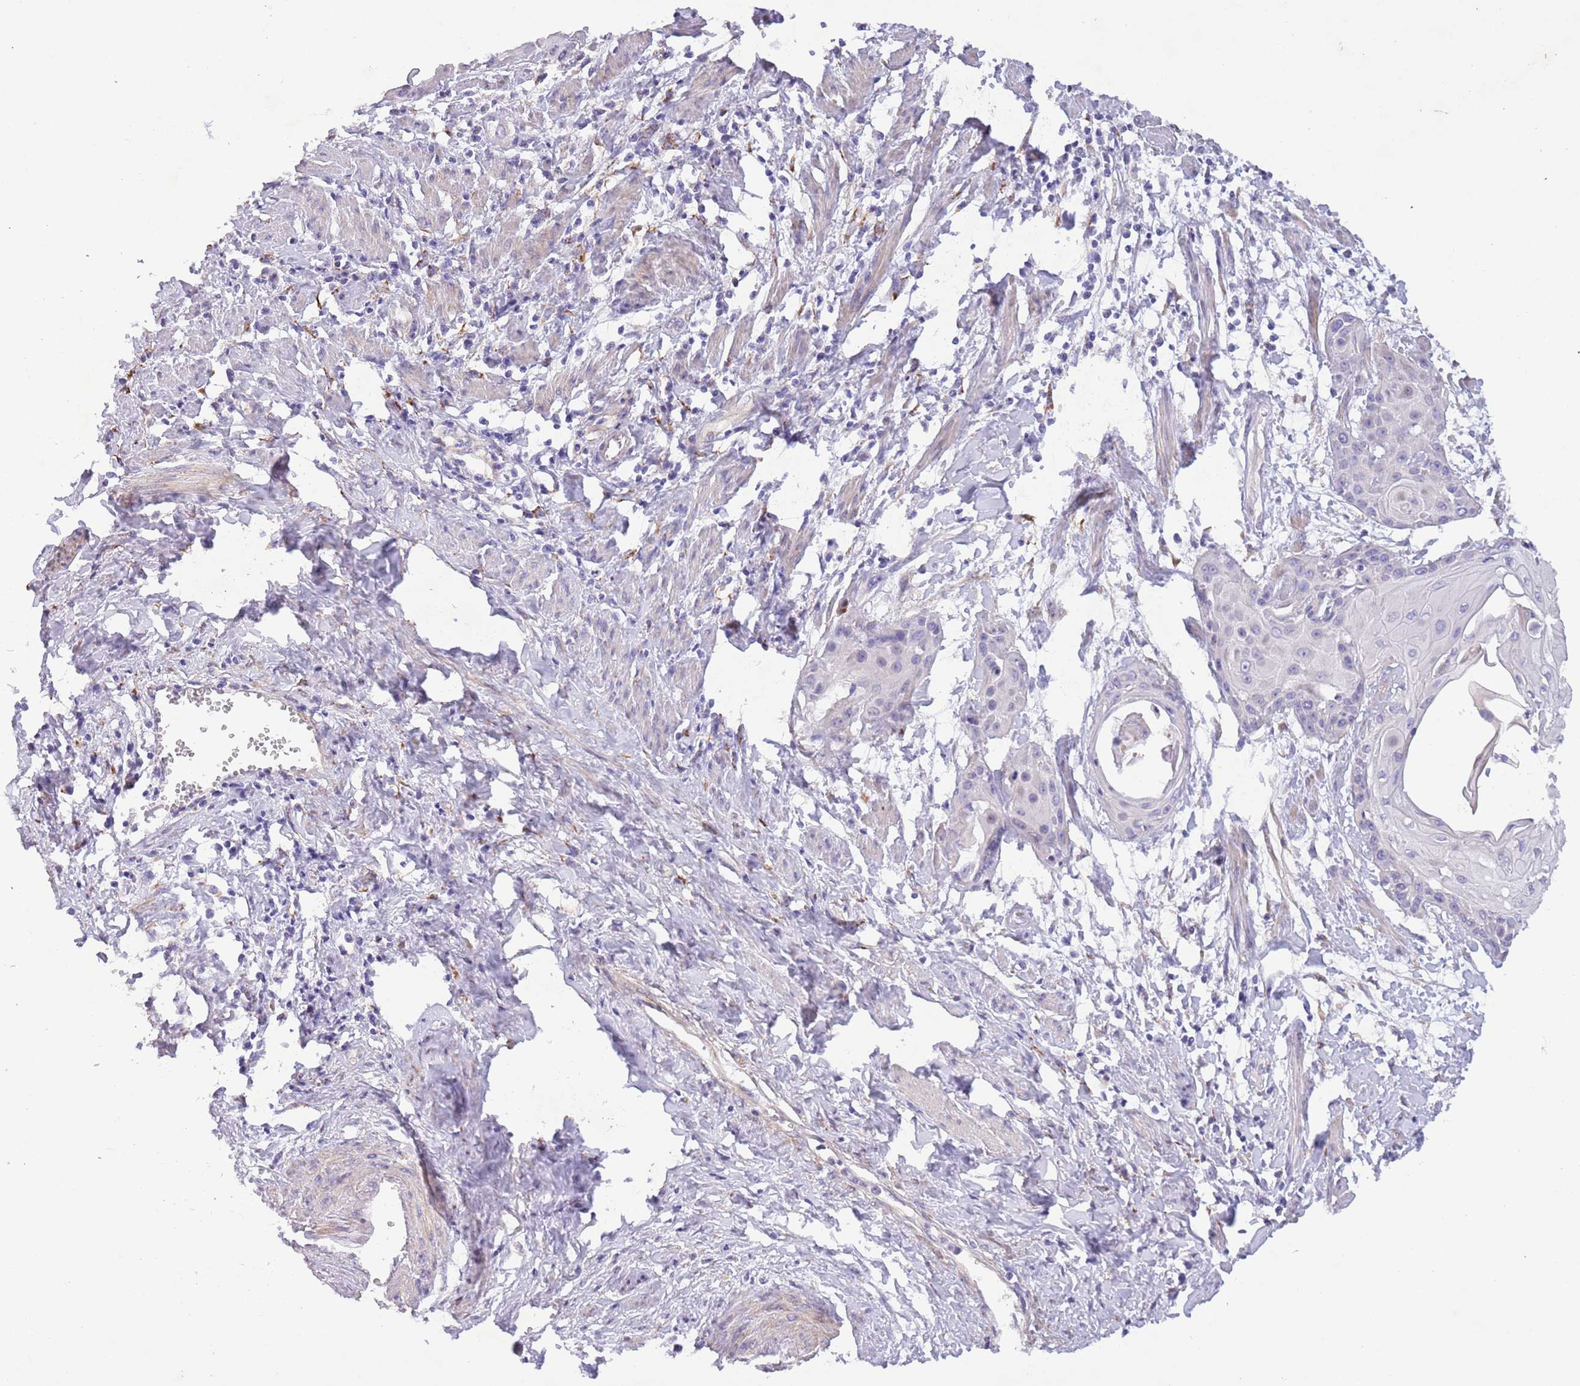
{"staining": {"intensity": "negative", "quantity": "none", "location": "none"}, "tissue": "cervical cancer", "cell_type": "Tumor cells", "image_type": "cancer", "snomed": [{"axis": "morphology", "description": "Squamous cell carcinoma, NOS"}, {"axis": "topography", "description": "Cervix"}], "caption": "Photomicrograph shows no protein expression in tumor cells of squamous cell carcinoma (cervical) tissue.", "gene": "ZNF658", "patient": {"sex": "female", "age": 57}}